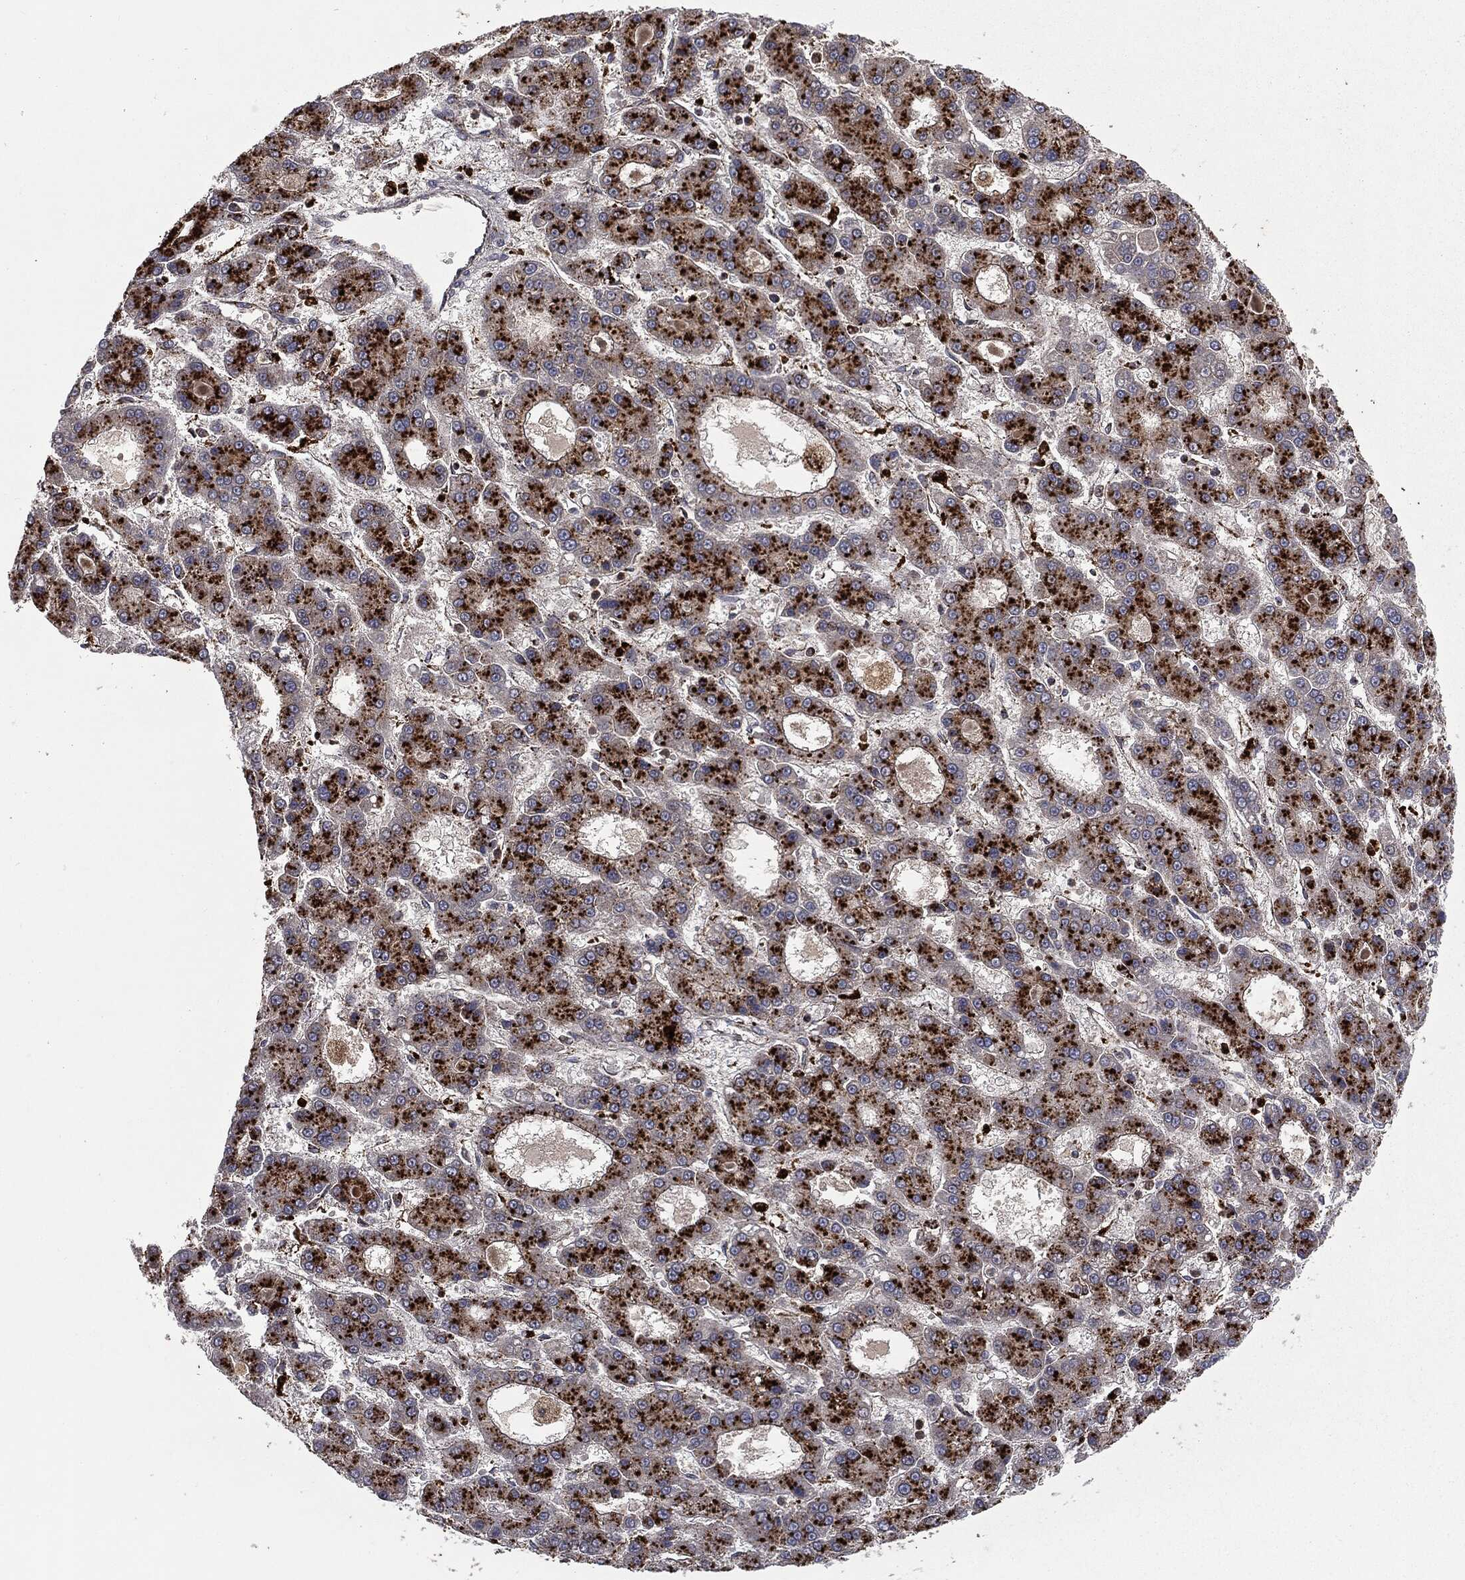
{"staining": {"intensity": "strong", "quantity": ">75%", "location": "cytoplasmic/membranous"}, "tissue": "liver cancer", "cell_type": "Tumor cells", "image_type": "cancer", "snomed": [{"axis": "morphology", "description": "Carcinoma, Hepatocellular, NOS"}, {"axis": "topography", "description": "Liver"}], "caption": "A histopathology image showing strong cytoplasmic/membranous staining in about >75% of tumor cells in liver cancer, as visualized by brown immunohistochemical staining.", "gene": "CTSA", "patient": {"sex": "male", "age": 70}}